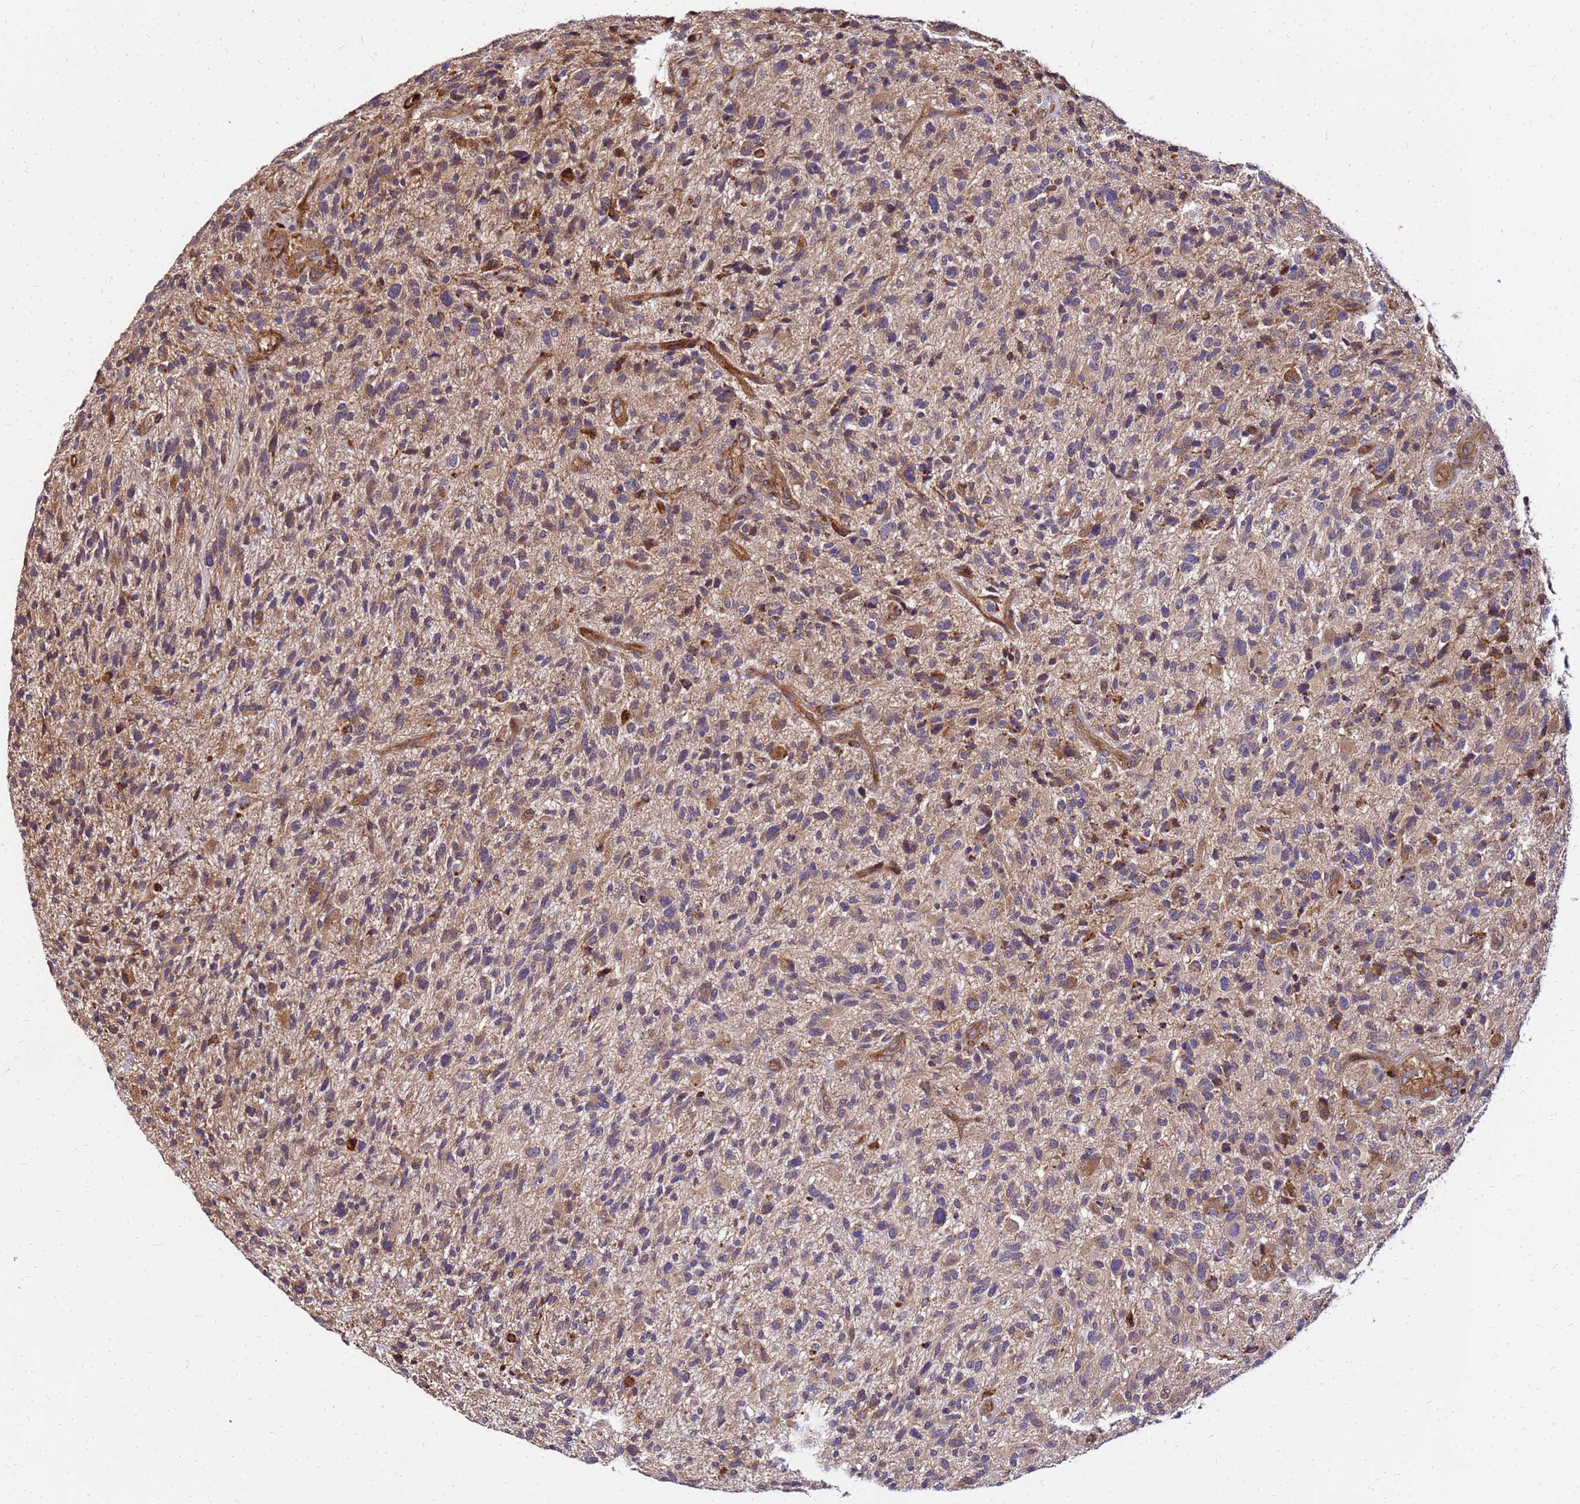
{"staining": {"intensity": "weak", "quantity": "25%-75%", "location": "cytoplasmic/membranous"}, "tissue": "glioma", "cell_type": "Tumor cells", "image_type": "cancer", "snomed": [{"axis": "morphology", "description": "Glioma, malignant, High grade"}, {"axis": "topography", "description": "Brain"}], "caption": "Protein positivity by immunohistochemistry (IHC) reveals weak cytoplasmic/membranous staining in about 25%-75% of tumor cells in glioma. (Stains: DAB in brown, nuclei in blue, Microscopy: brightfield microscopy at high magnification).", "gene": "WWC2", "patient": {"sex": "male", "age": 47}}